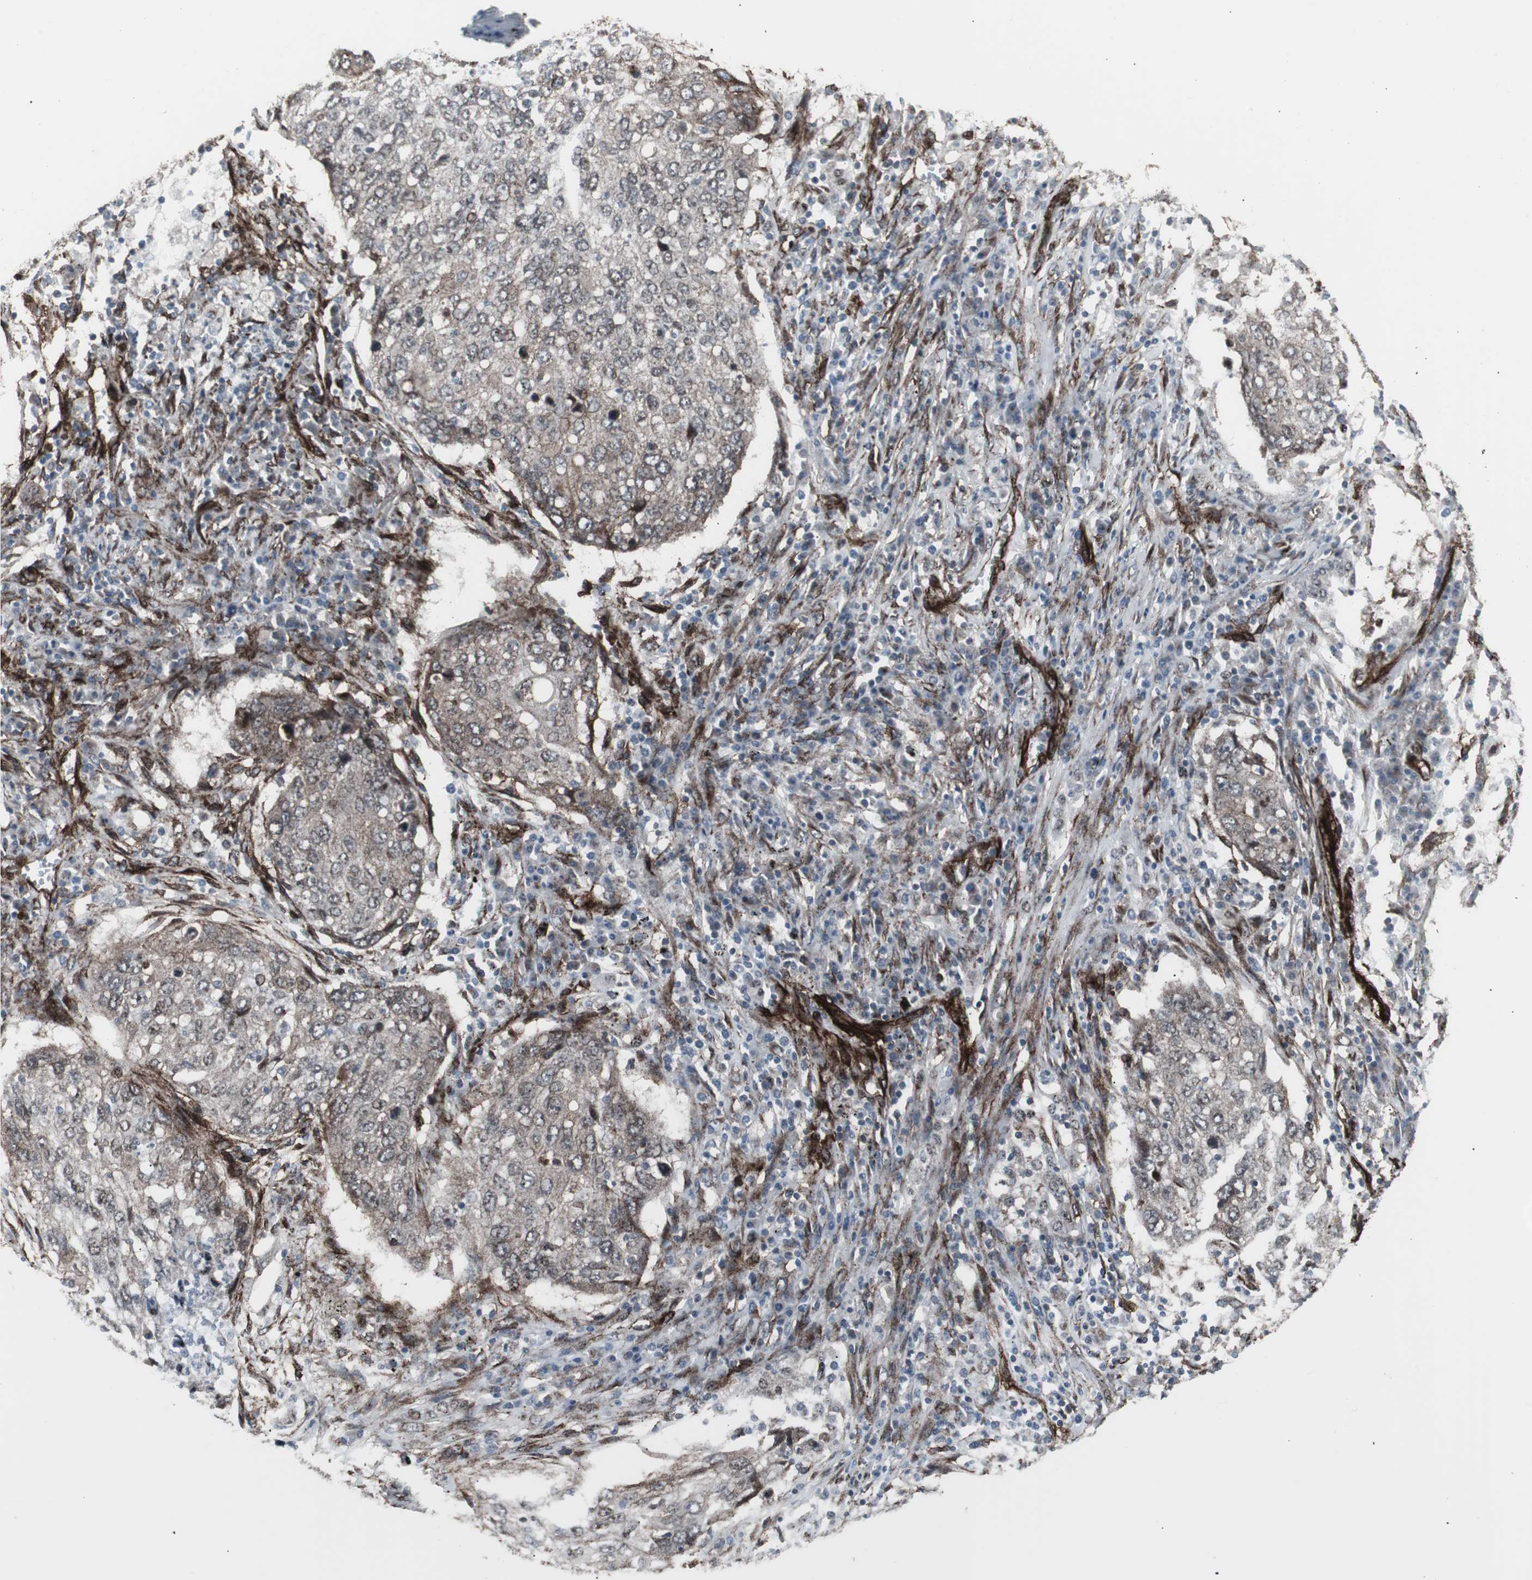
{"staining": {"intensity": "weak", "quantity": ">75%", "location": "cytoplasmic/membranous"}, "tissue": "lung cancer", "cell_type": "Tumor cells", "image_type": "cancer", "snomed": [{"axis": "morphology", "description": "Squamous cell carcinoma, NOS"}, {"axis": "topography", "description": "Lung"}], "caption": "Approximately >75% of tumor cells in human lung squamous cell carcinoma show weak cytoplasmic/membranous protein staining as visualized by brown immunohistochemical staining.", "gene": "PDGFA", "patient": {"sex": "female", "age": 63}}